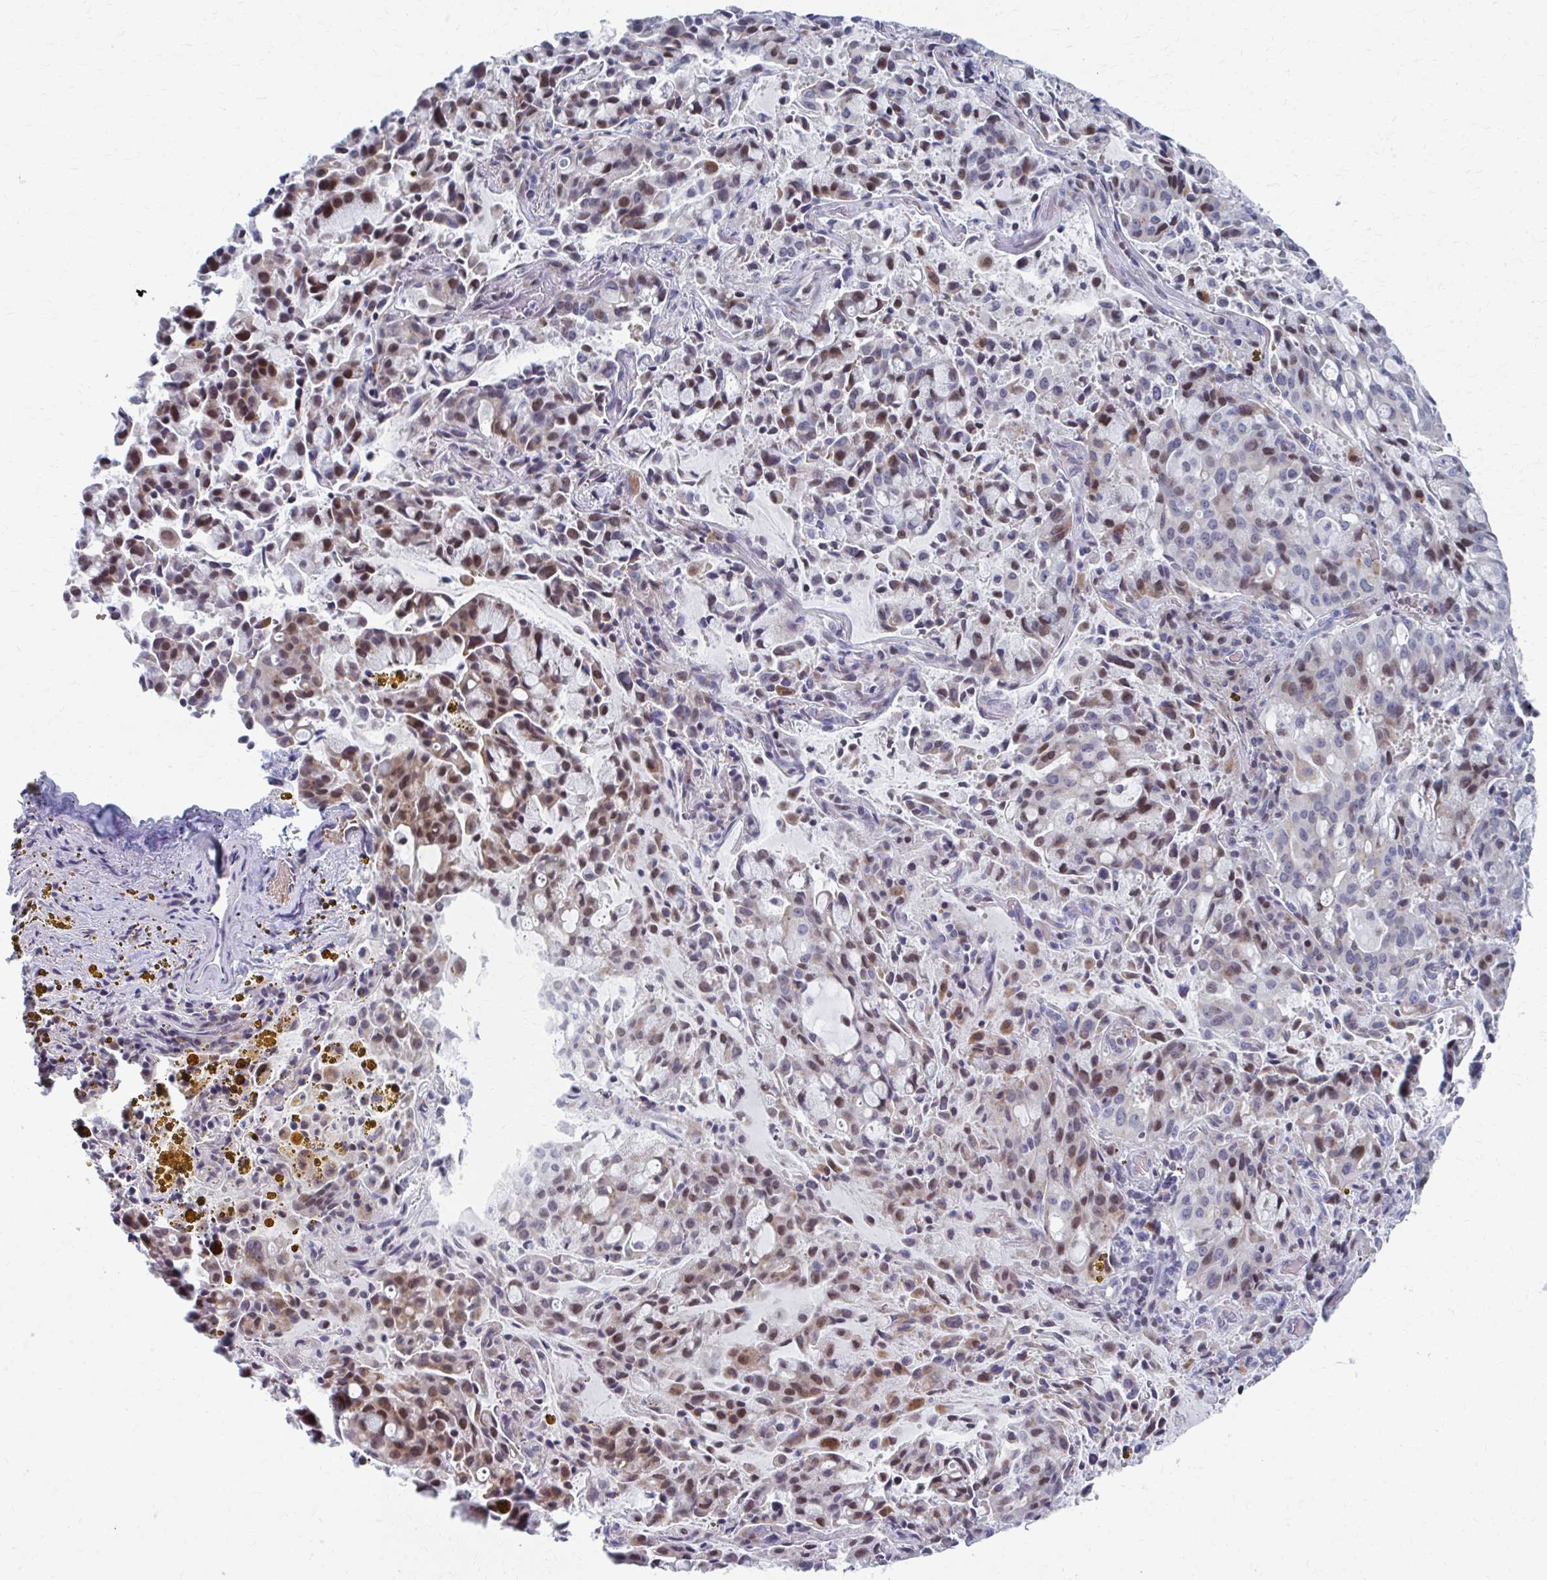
{"staining": {"intensity": "moderate", "quantity": "25%-75%", "location": "cytoplasmic/membranous,nuclear"}, "tissue": "lung cancer", "cell_type": "Tumor cells", "image_type": "cancer", "snomed": [{"axis": "morphology", "description": "Adenocarcinoma, NOS"}, {"axis": "topography", "description": "Lung"}], "caption": "A medium amount of moderate cytoplasmic/membranous and nuclear expression is identified in about 25%-75% of tumor cells in lung adenocarcinoma tissue. The protein is stained brown, and the nuclei are stained in blue (DAB (3,3'-diaminobenzidine) IHC with brightfield microscopy, high magnification).", "gene": "ABHD16B", "patient": {"sex": "female", "age": 44}}